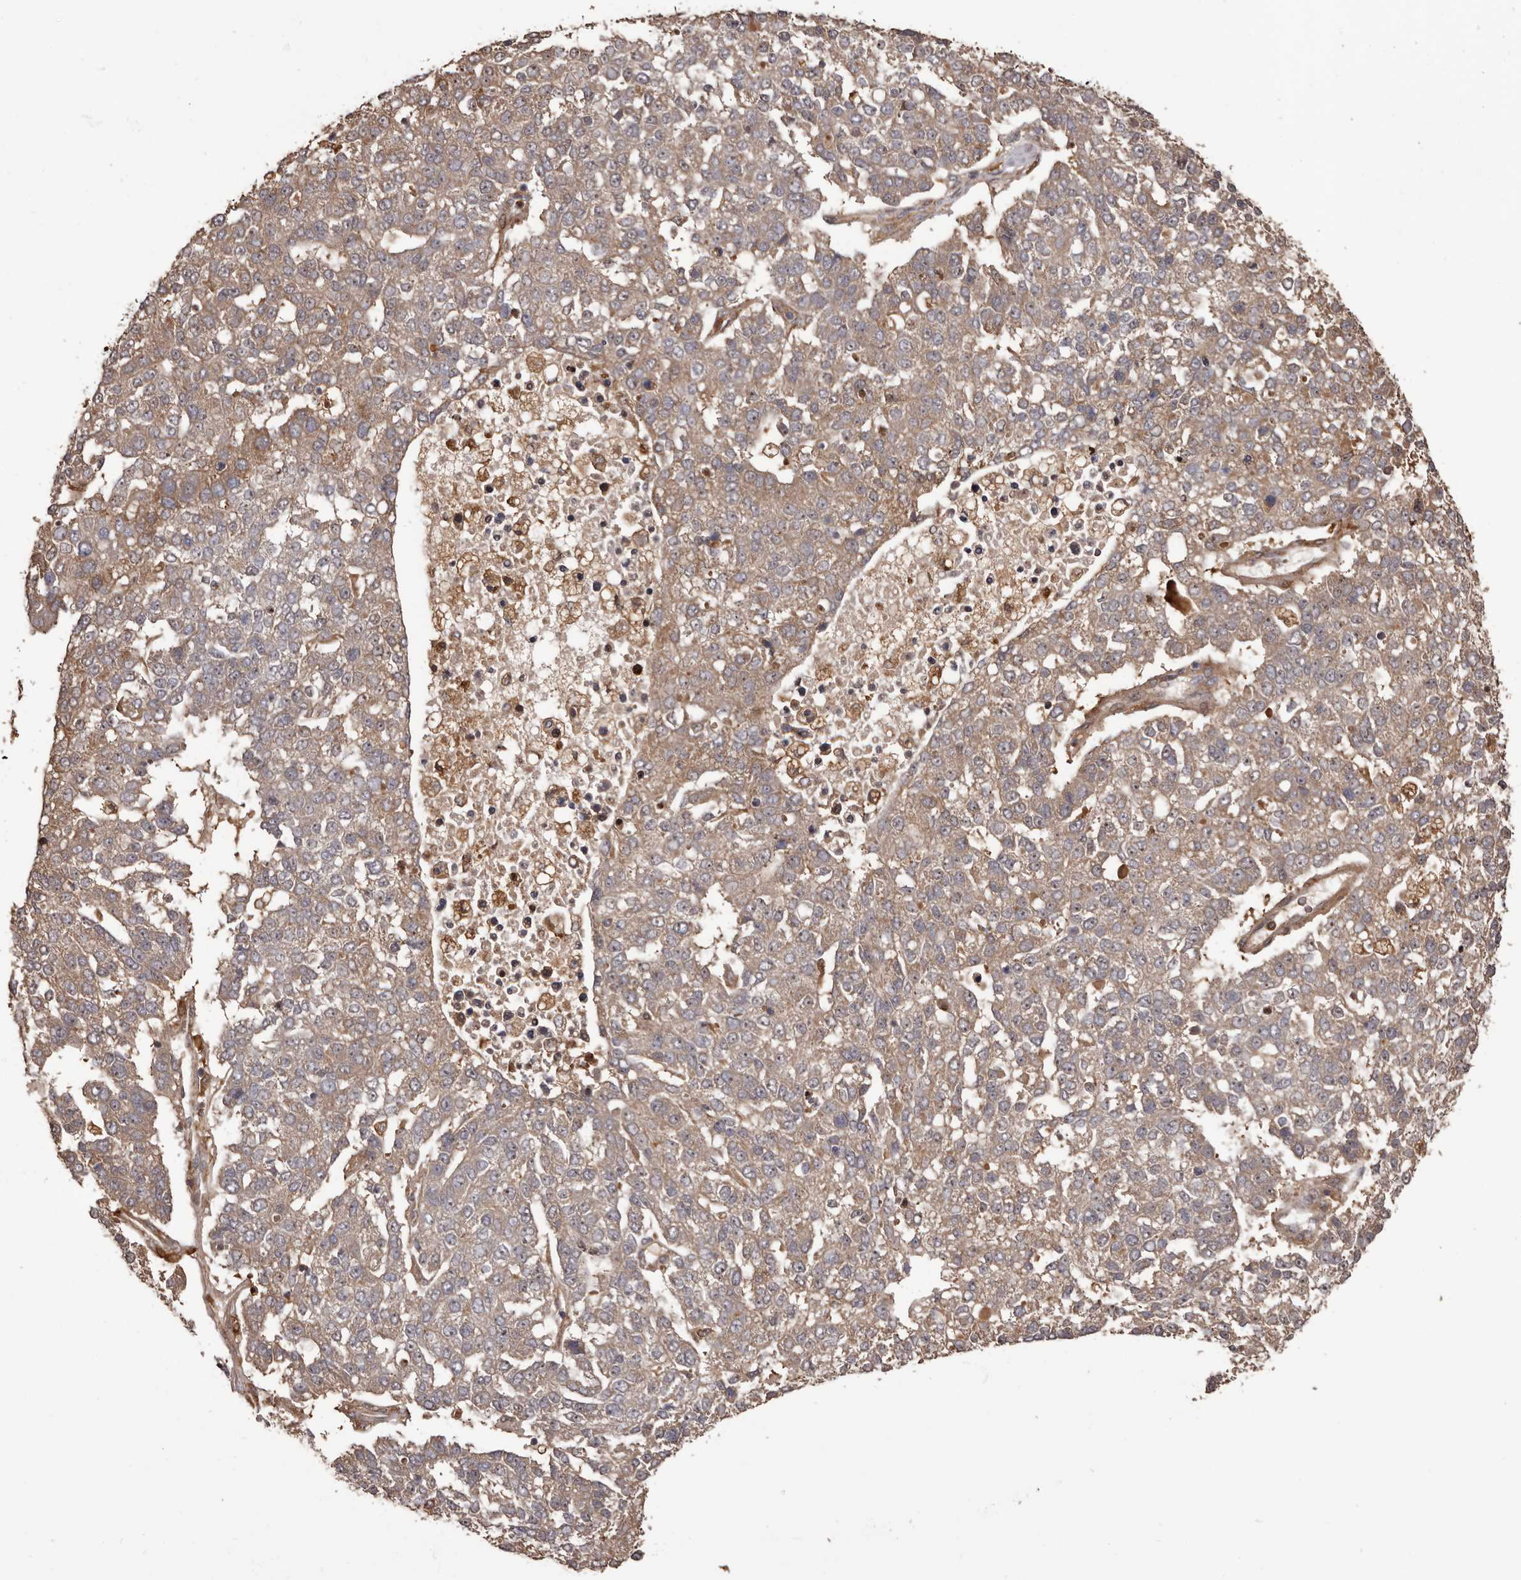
{"staining": {"intensity": "weak", "quantity": ">75%", "location": "cytoplasmic/membranous"}, "tissue": "pancreatic cancer", "cell_type": "Tumor cells", "image_type": "cancer", "snomed": [{"axis": "morphology", "description": "Adenocarcinoma, NOS"}, {"axis": "topography", "description": "Pancreas"}], "caption": "This photomicrograph demonstrates adenocarcinoma (pancreatic) stained with immunohistochemistry (IHC) to label a protein in brown. The cytoplasmic/membranous of tumor cells show weak positivity for the protein. Nuclei are counter-stained blue.", "gene": "ZCCHC7", "patient": {"sex": "female", "age": 61}}